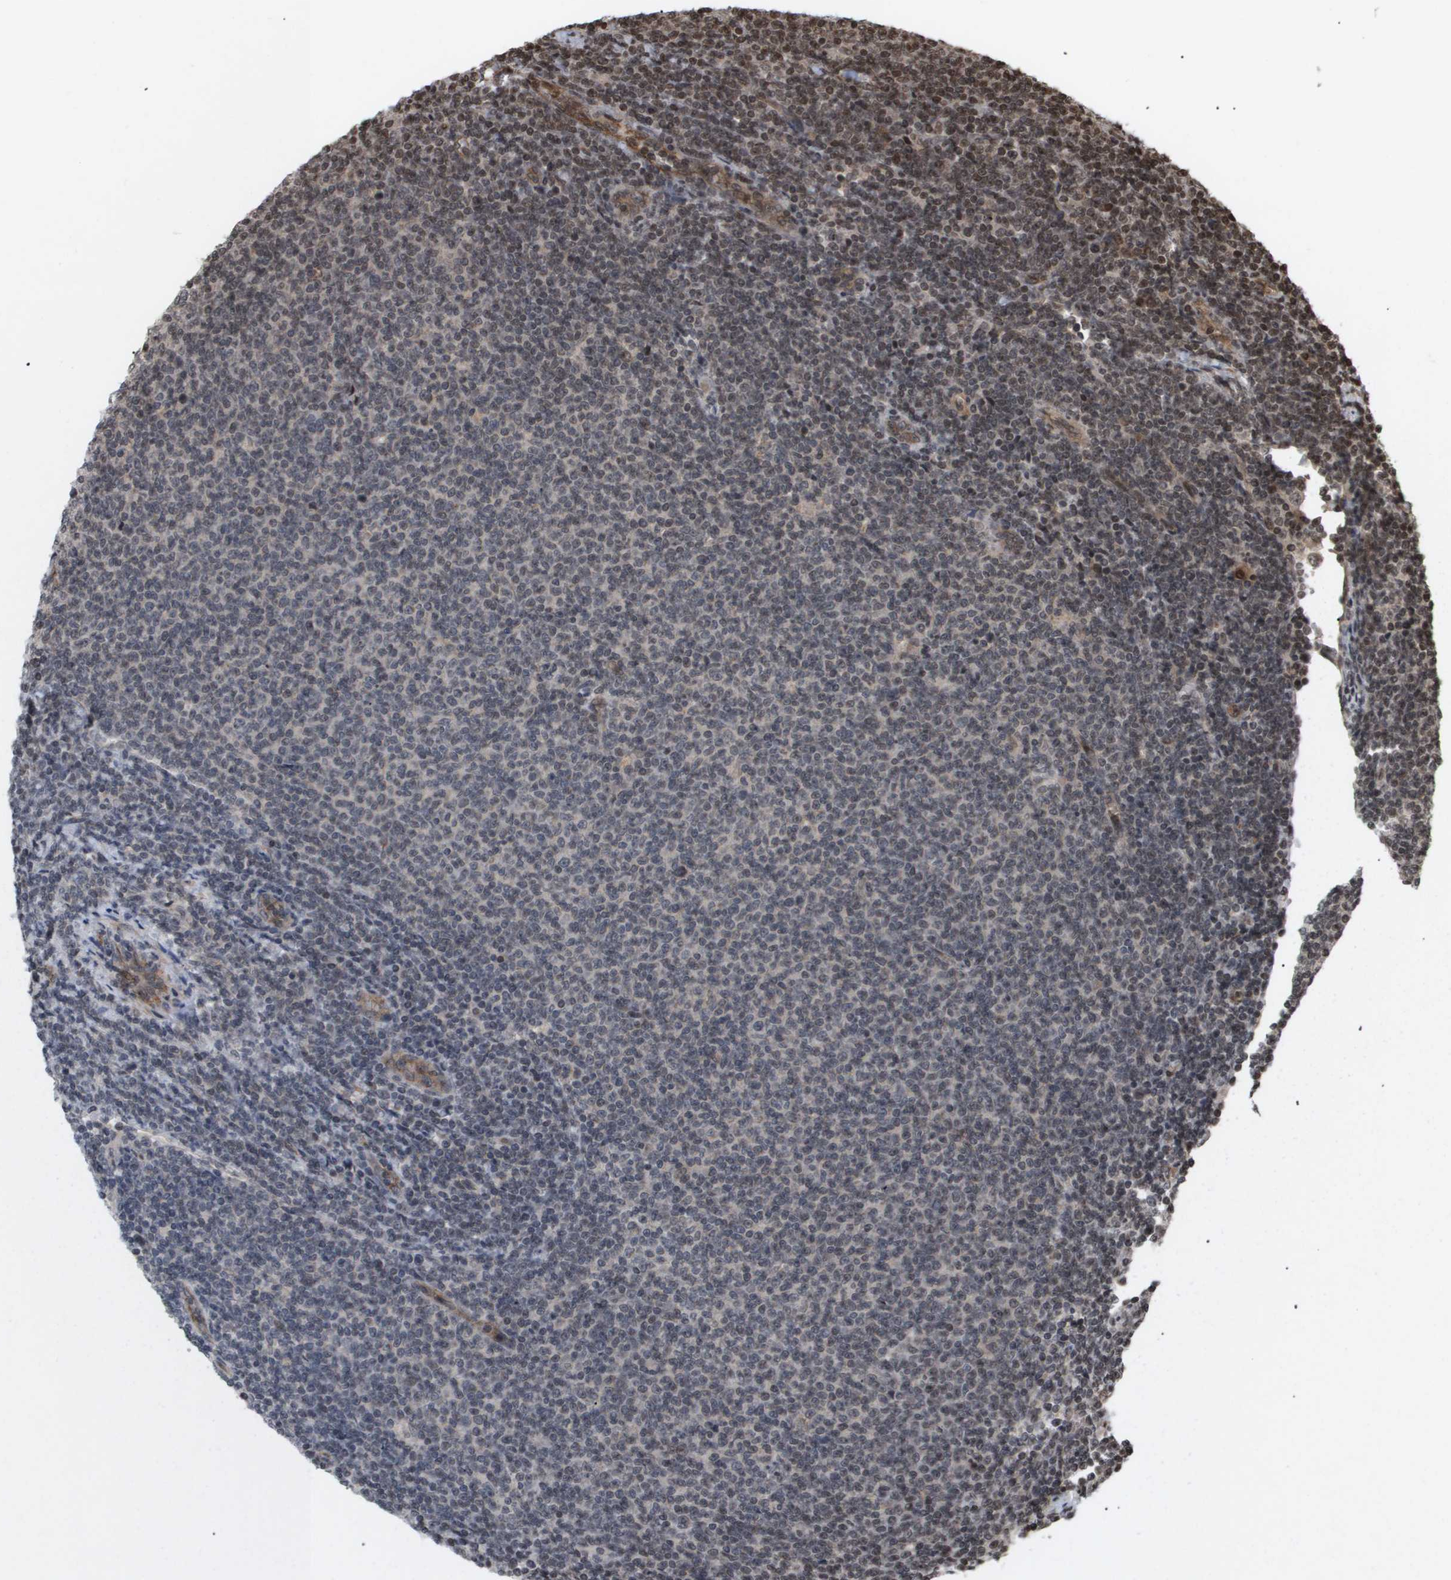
{"staining": {"intensity": "moderate", "quantity": "<25%", "location": "nuclear"}, "tissue": "lymphoma", "cell_type": "Tumor cells", "image_type": "cancer", "snomed": [{"axis": "morphology", "description": "Malignant lymphoma, non-Hodgkin's type, Low grade"}, {"axis": "topography", "description": "Lymph node"}], "caption": "A histopathology image showing moderate nuclear staining in about <25% of tumor cells in low-grade malignant lymphoma, non-Hodgkin's type, as visualized by brown immunohistochemical staining.", "gene": "HSPA6", "patient": {"sex": "male", "age": 66}}